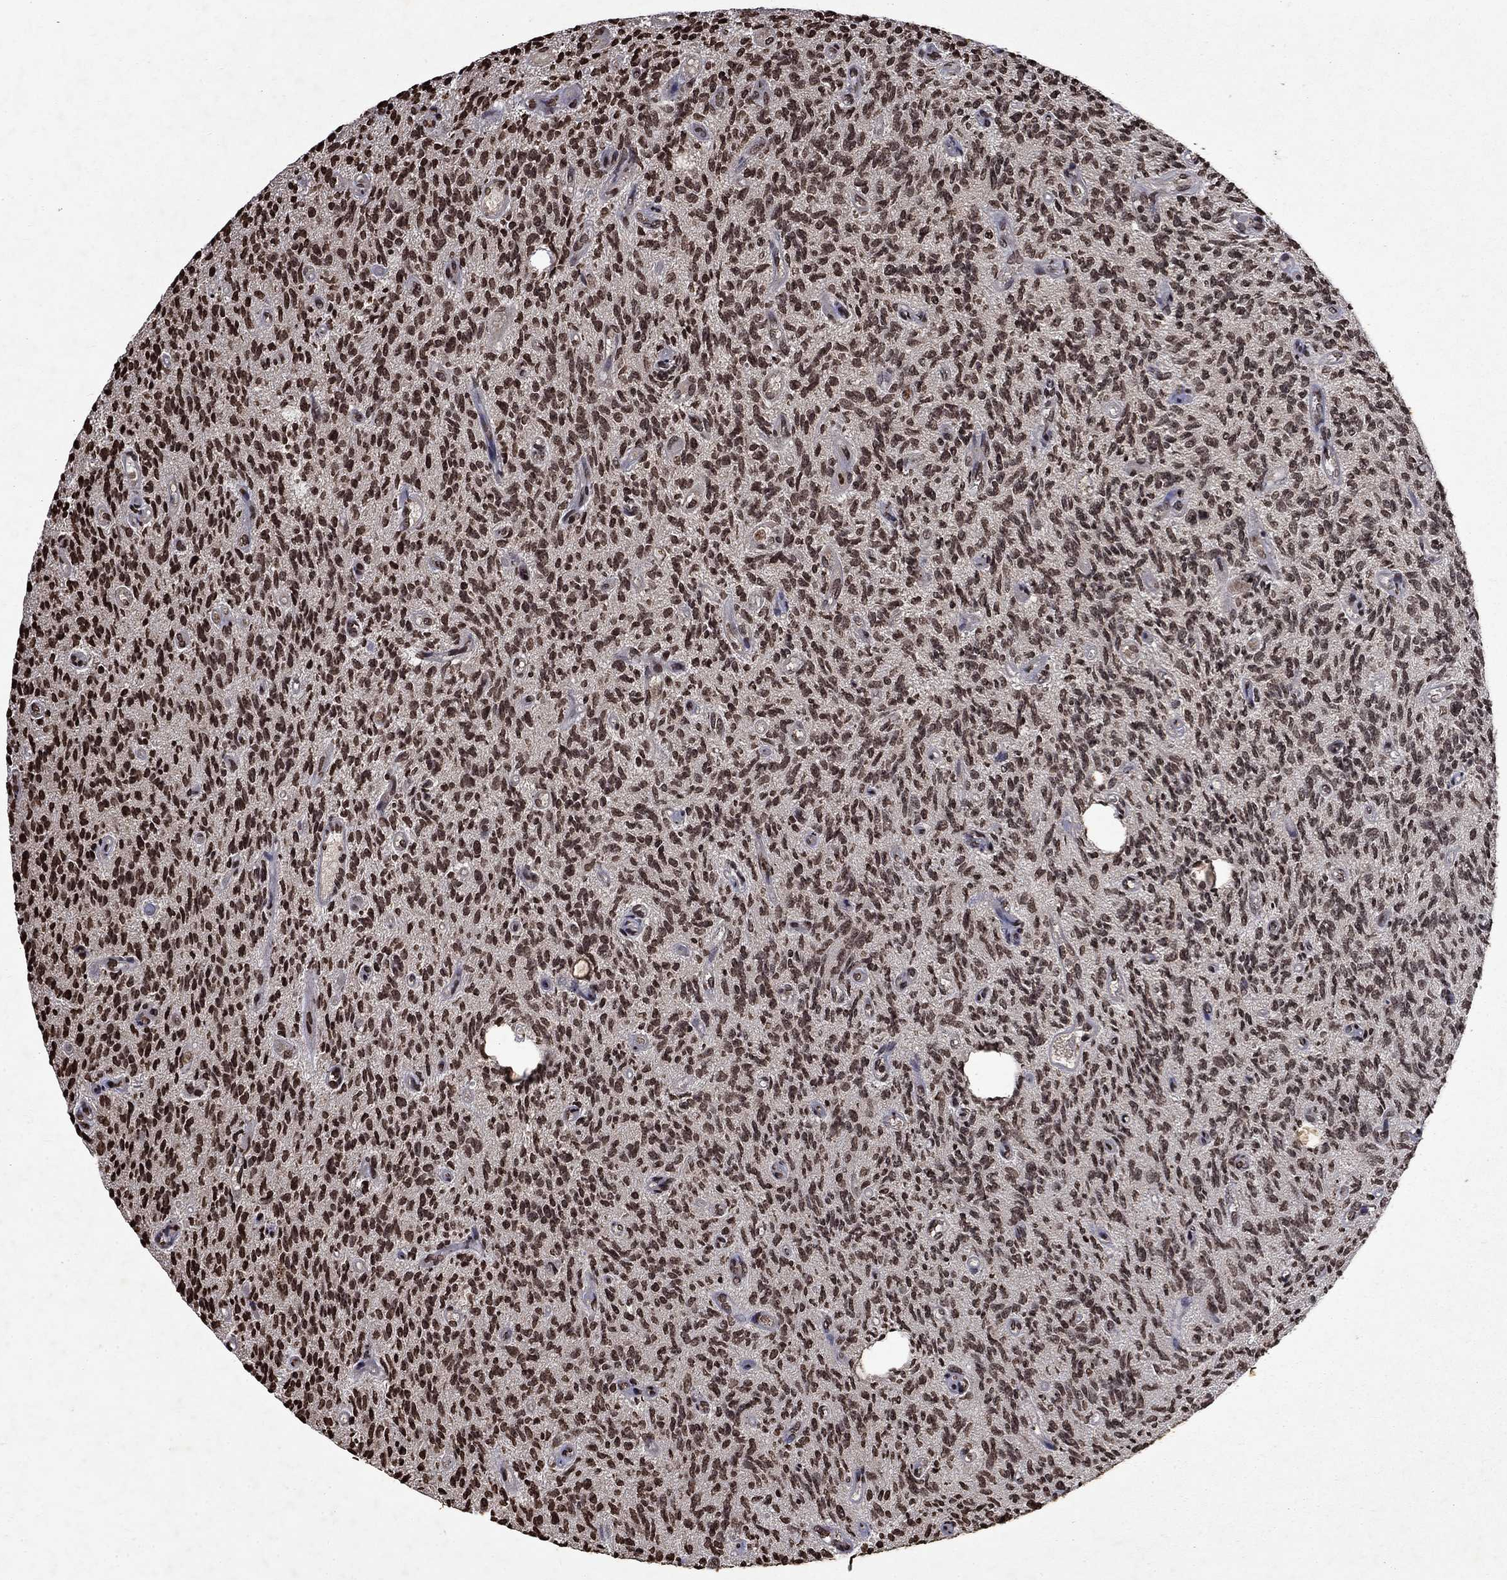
{"staining": {"intensity": "moderate", "quantity": ">75%", "location": "nuclear"}, "tissue": "glioma", "cell_type": "Tumor cells", "image_type": "cancer", "snomed": [{"axis": "morphology", "description": "Glioma, malignant, High grade"}, {"axis": "topography", "description": "Brain"}], "caption": "Brown immunohistochemical staining in glioma exhibits moderate nuclear staining in about >75% of tumor cells. The protein of interest is stained brown, and the nuclei are stained in blue (DAB (3,3'-diaminobenzidine) IHC with brightfield microscopy, high magnification).", "gene": "PIN4", "patient": {"sex": "male", "age": 64}}